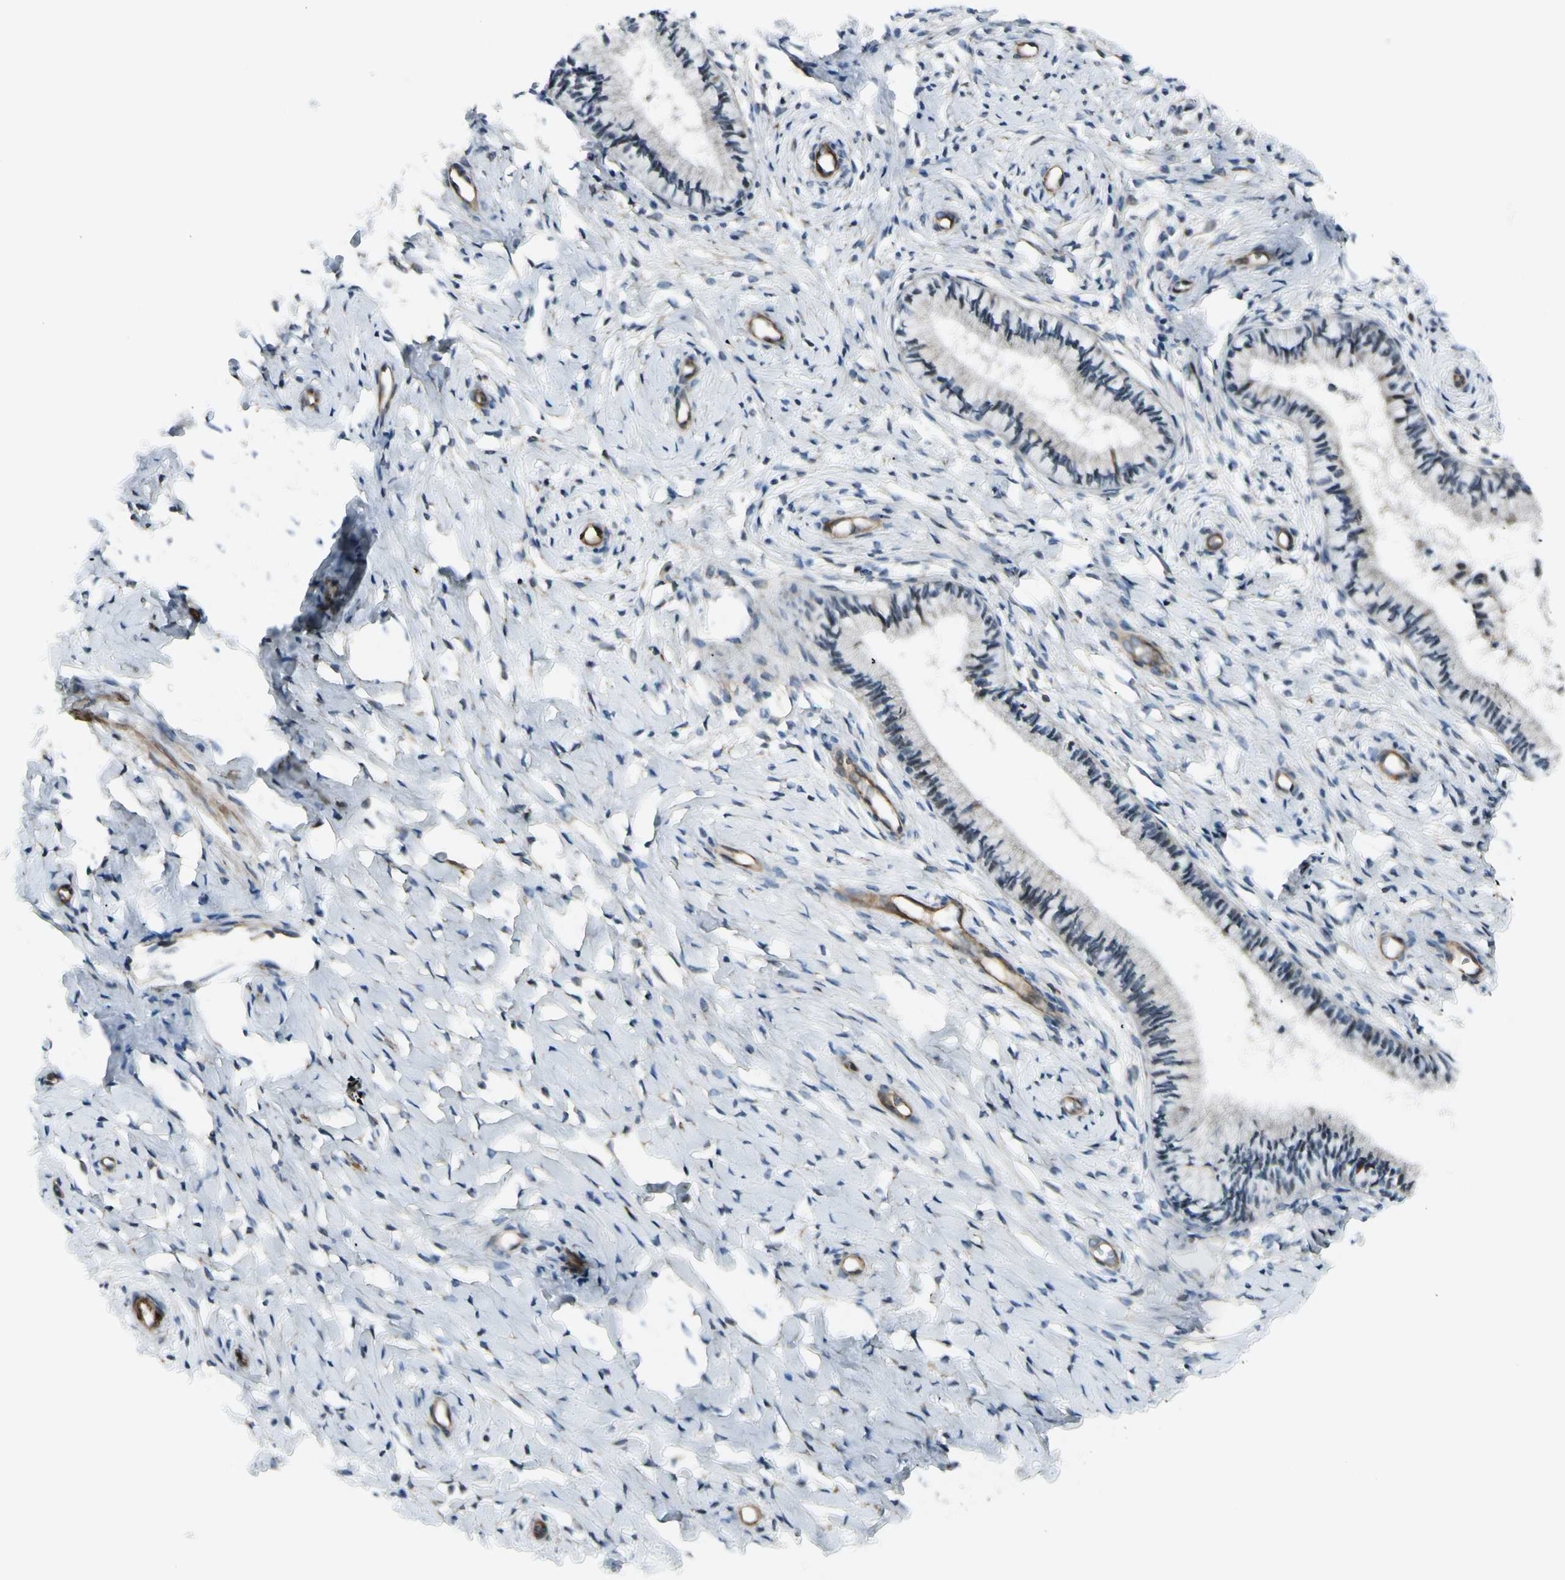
{"staining": {"intensity": "moderate", "quantity": ">75%", "location": "cytoplasmic/membranous"}, "tissue": "cervix", "cell_type": "Glandular cells", "image_type": "normal", "snomed": [{"axis": "morphology", "description": "Normal tissue, NOS"}, {"axis": "topography", "description": "Cervix"}], "caption": "Protein expression analysis of benign human cervix reveals moderate cytoplasmic/membranous positivity in approximately >75% of glandular cells. (Brightfield microscopy of DAB IHC at high magnification).", "gene": "MCAM", "patient": {"sex": "female", "age": 46}}